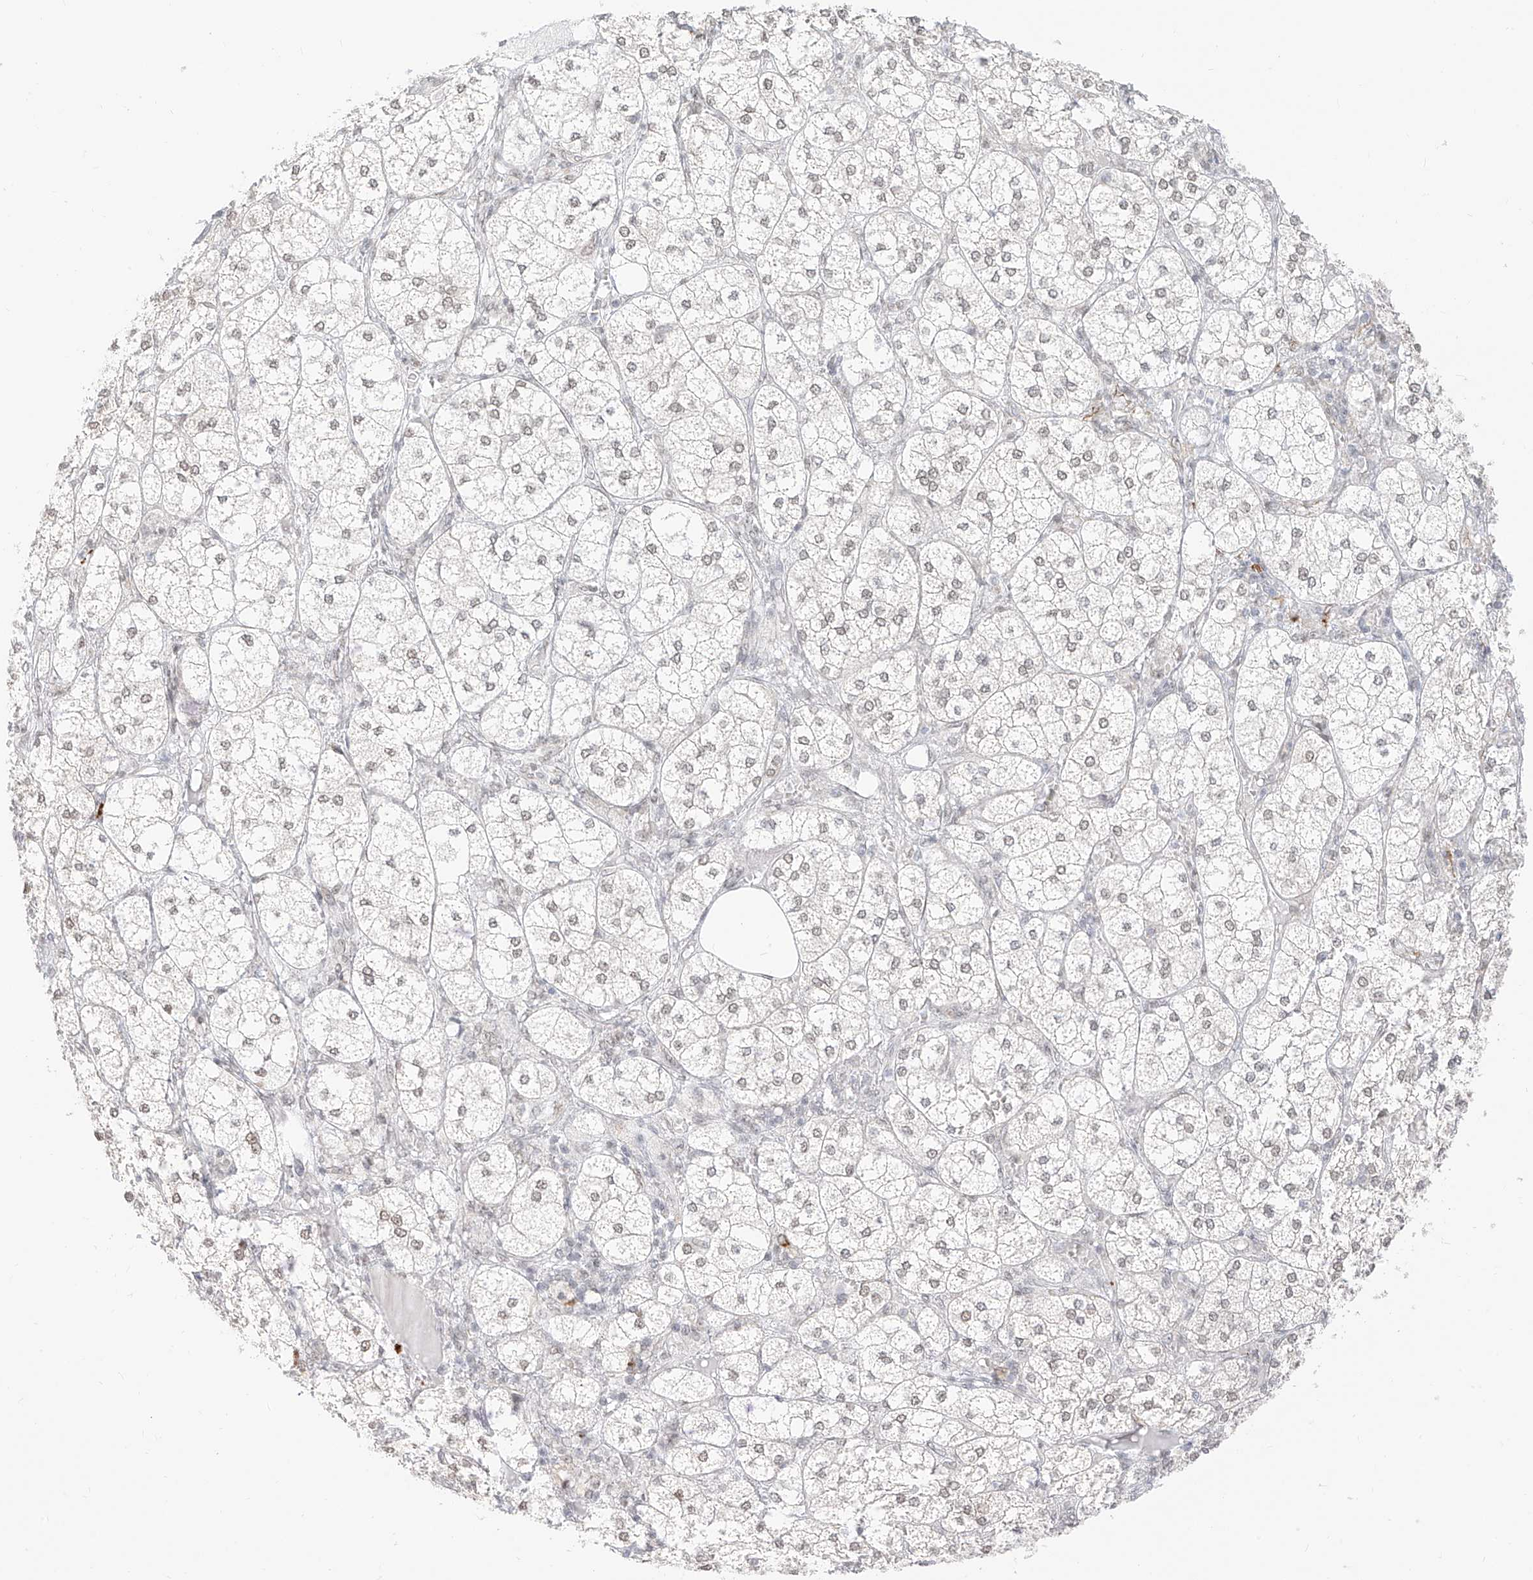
{"staining": {"intensity": "moderate", "quantity": "25%-75%", "location": "nuclear"}, "tissue": "adrenal gland", "cell_type": "Glandular cells", "image_type": "normal", "snomed": [{"axis": "morphology", "description": "Normal tissue, NOS"}, {"axis": "topography", "description": "Adrenal gland"}], "caption": "The immunohistochemical stain shows moderate nuclear positivity in glandular cells of unremarkable adrenal gland.", "gene": "SUPT5H", "patient": {"sex": "female", "age": 61}}